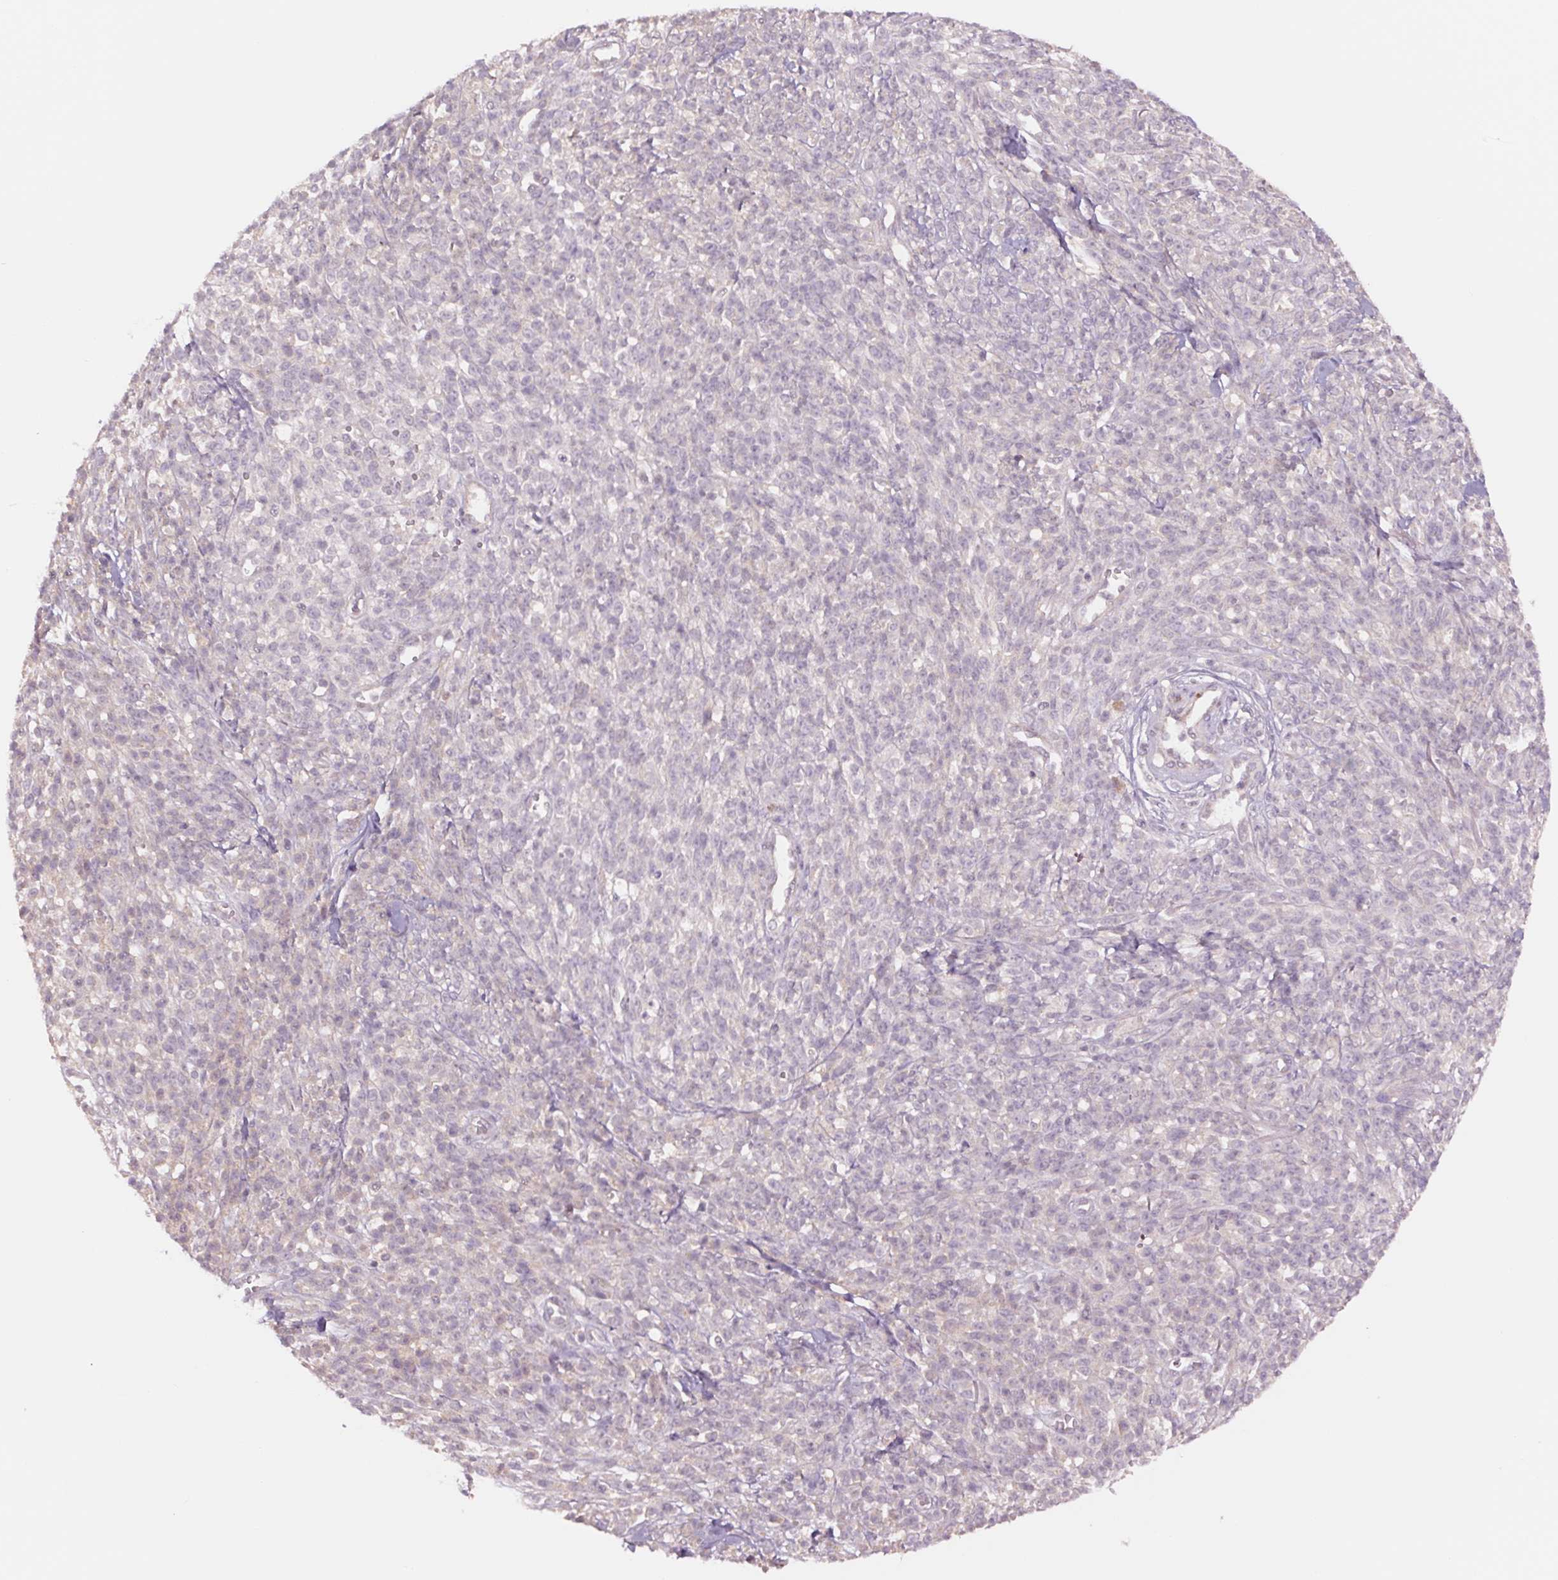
{"staining": {"intensity": "negative", "quantity": "none", "location": "none"}, "tissue": "melanoma", "cell_type": "Tumor cells", "image_type": "cancer", "snomed": [{"axis": "morphology", "description": "Malignant melanoma, NOS"}, {"axis": "topography", "description": "Skin"}, {"axis": "topography", "description": "Skin of trunk"}], "caption": "Protein analysis of melanoma reveals no significant positivity in tumor cells.", "gene": "PPIA", "patient": {"sex": "male", "age": 74}}